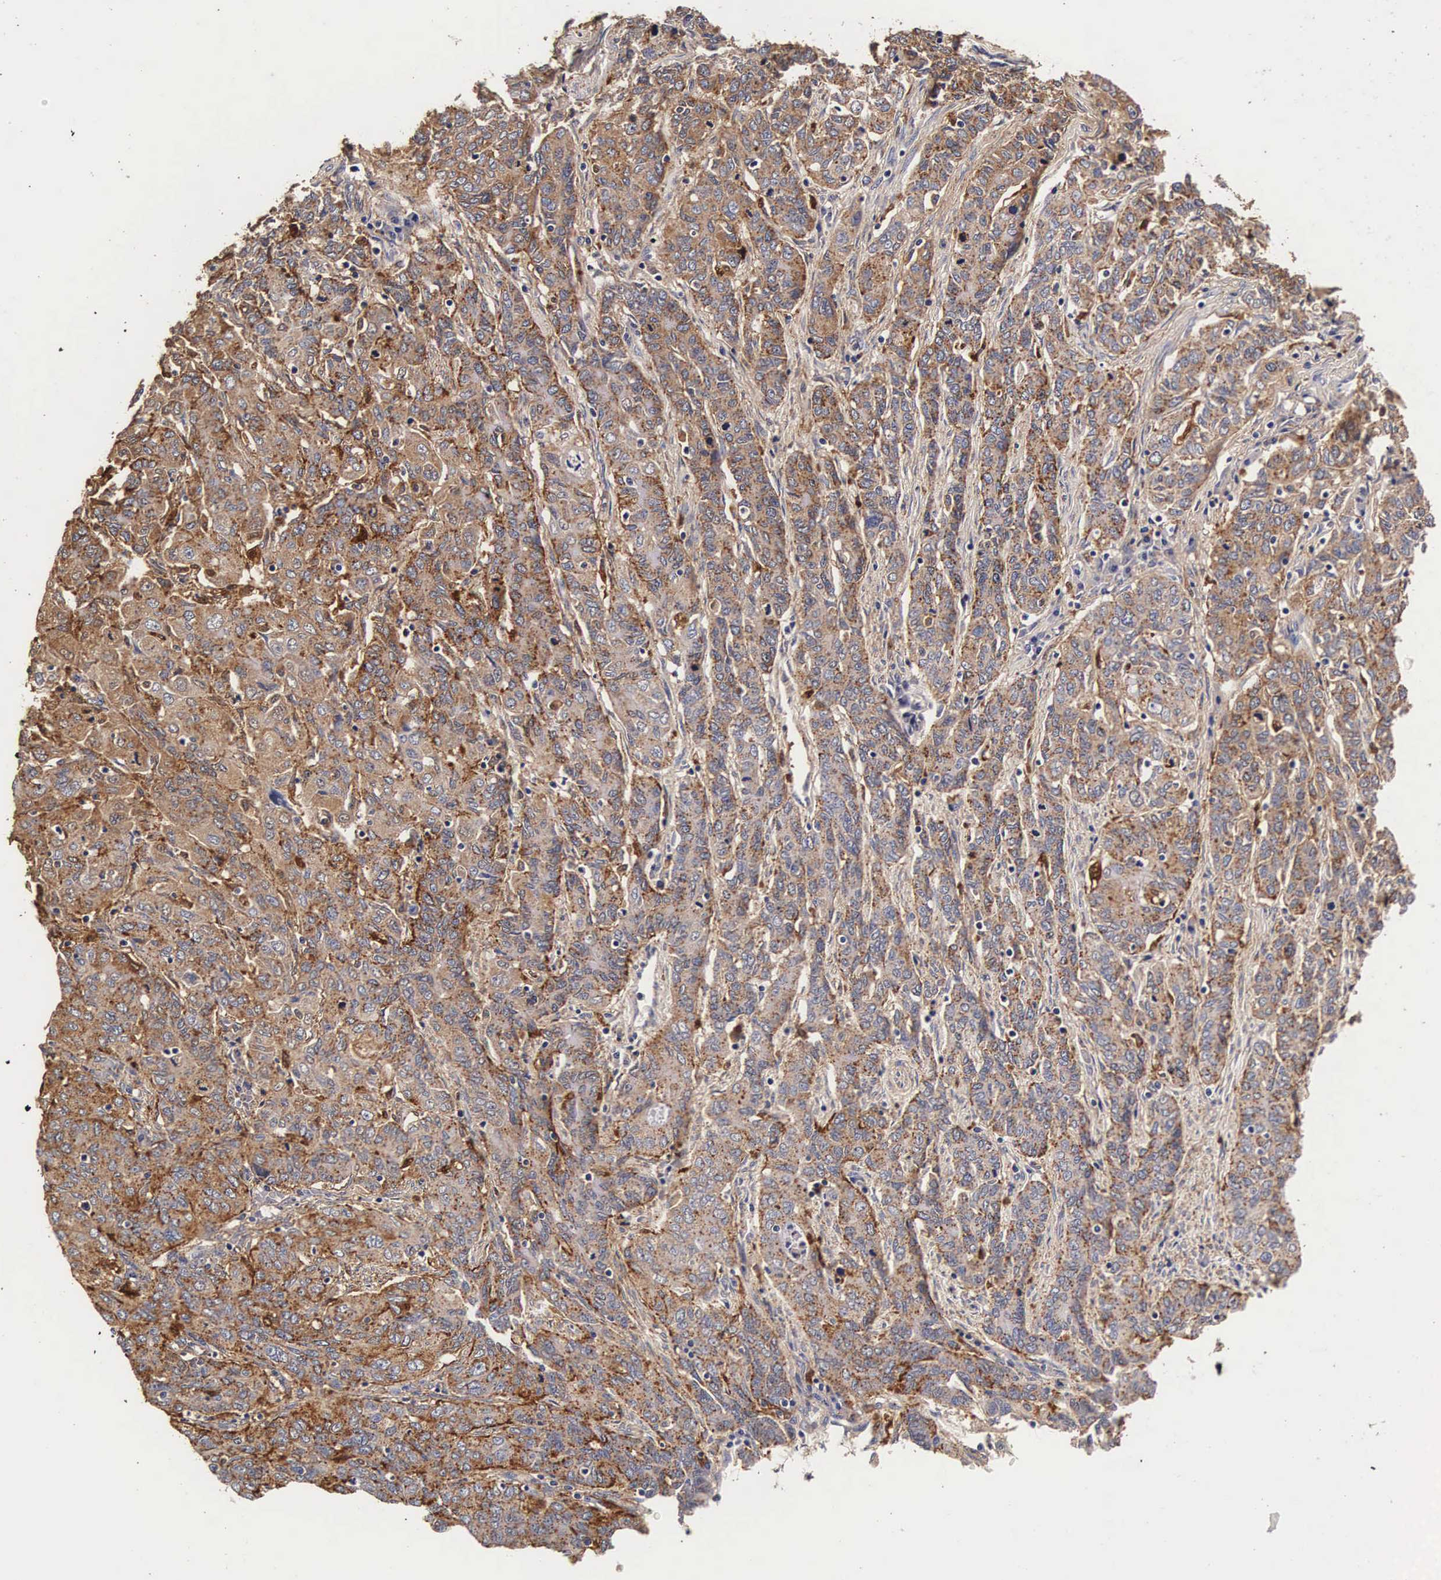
{"staining": {"intensity": "strong", "quantity": ">75%", "location": "cytoplasmic/membranous"}, "tissue": "cervical cancer", "cell_type": "Tumor cells", "image_type": "cancer", "snomed": [{"axis": "morphology", "description": "Squamous cell carcinoma, NOS"}, {"axis": "topography", "description": "Cervix"}], "caption": "DAB (3,3'-diaminobenzidine) immunohistochemical staining of cervical cancer displays strong cytoplasmic/membranous protein expression in approximately >75% of tumor cells.", "gene": "CTSB", "patient": {"sex": "female", "age": 38}}